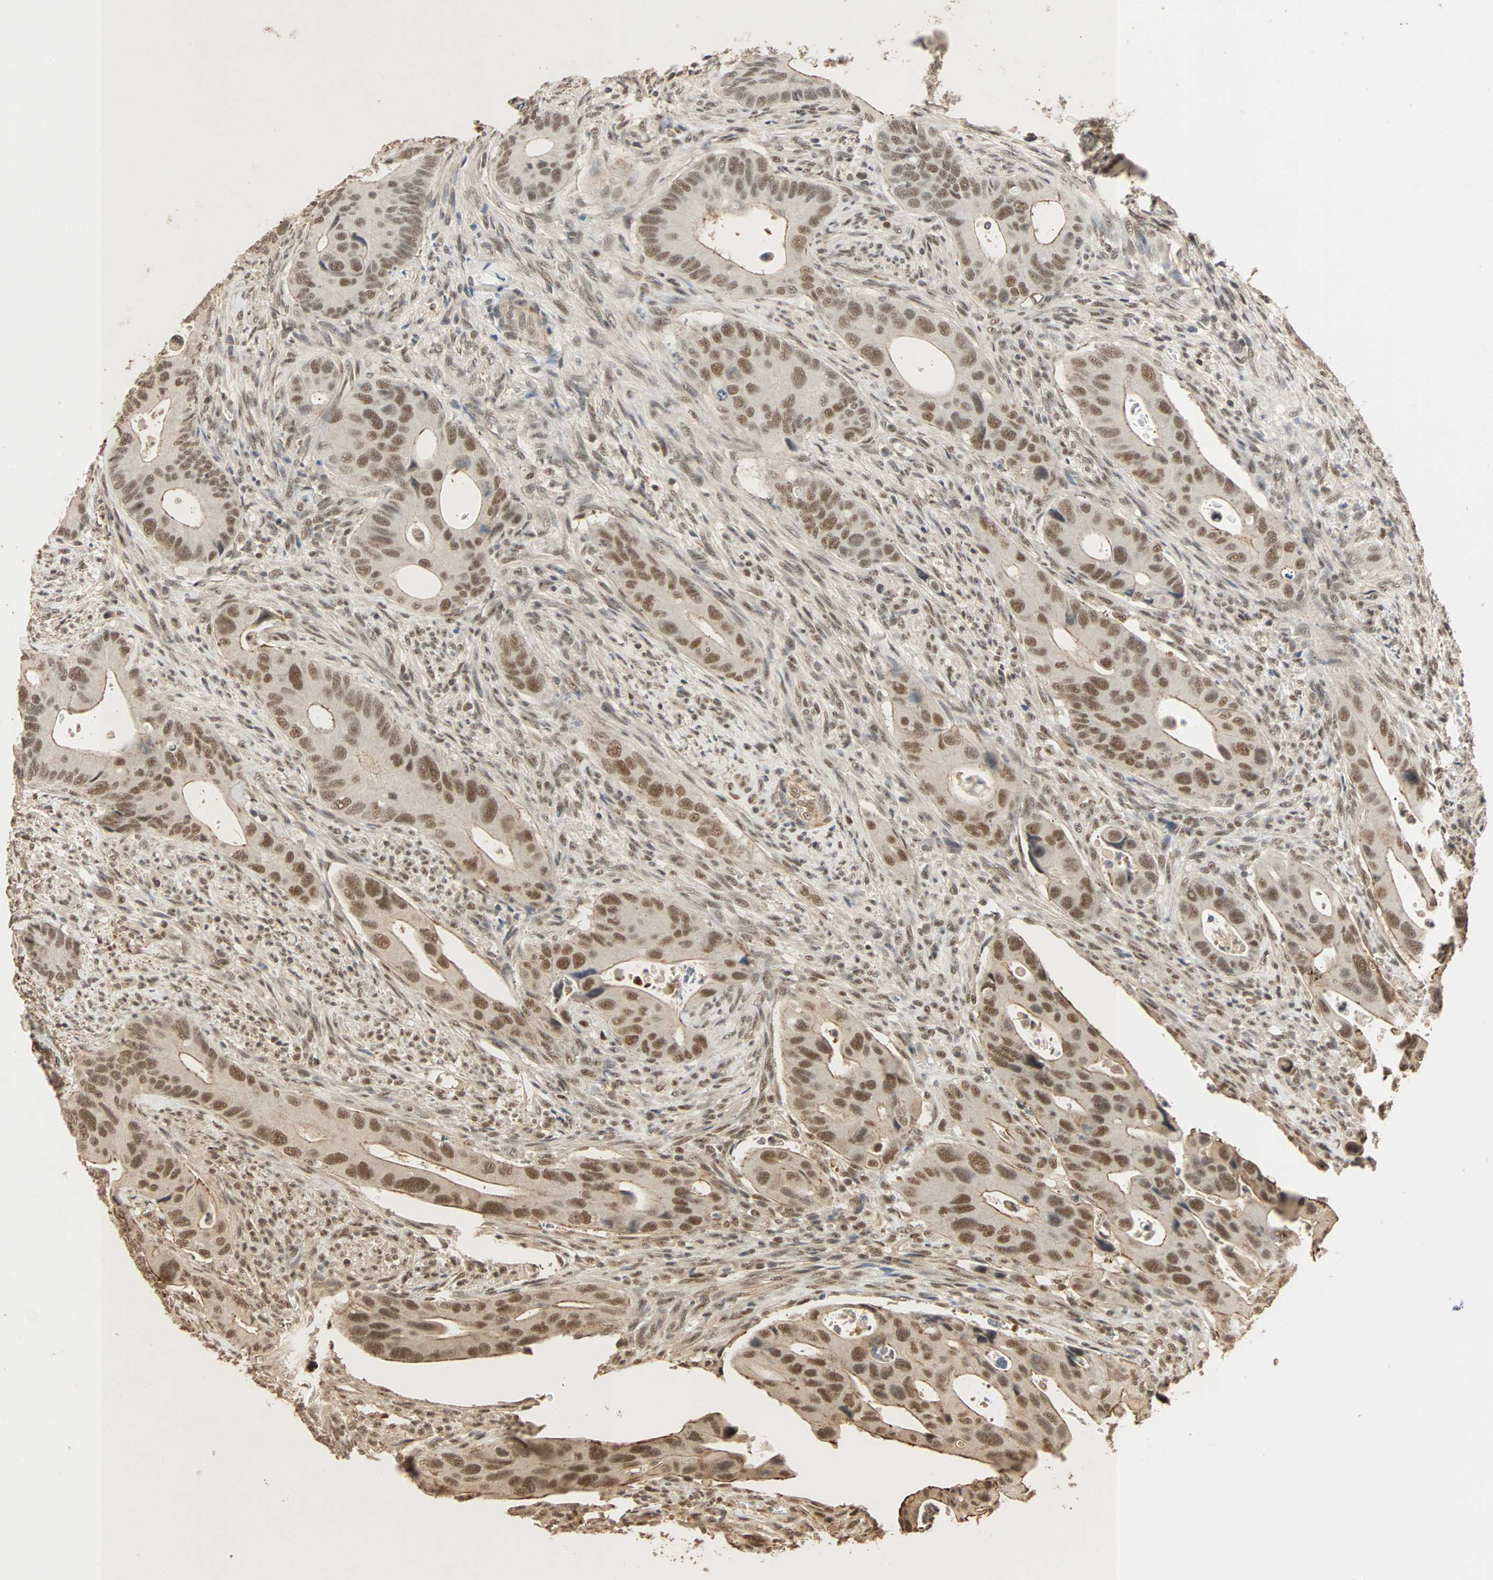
{"staining": {"intensity": "moderate", "quantity": ">75%", "location": "nuclear"}, "tissue": "colorectal cancer", "cell_type": "Tumor cells", "image_type": "cancer", "snomed": [{"axis": "morphology", "description": "Adenocarcinoma, NOS"}, {"axis": "topography", "description": "Rectum"}], "caption": "Immunohistochemistry staining of colorectal cancer (adenocarcinoma), which exhibits medium levels of moderate nuclear positivity in about >75% of tumor cells indicating moderate nuclear protein positivity. The staining was performed using DAB (brown) for protein detection and nuclei were counterstained in hematoxylin (blue).", "gene": "CDC5L", "patient": {"sex": "female", "age": 57}}